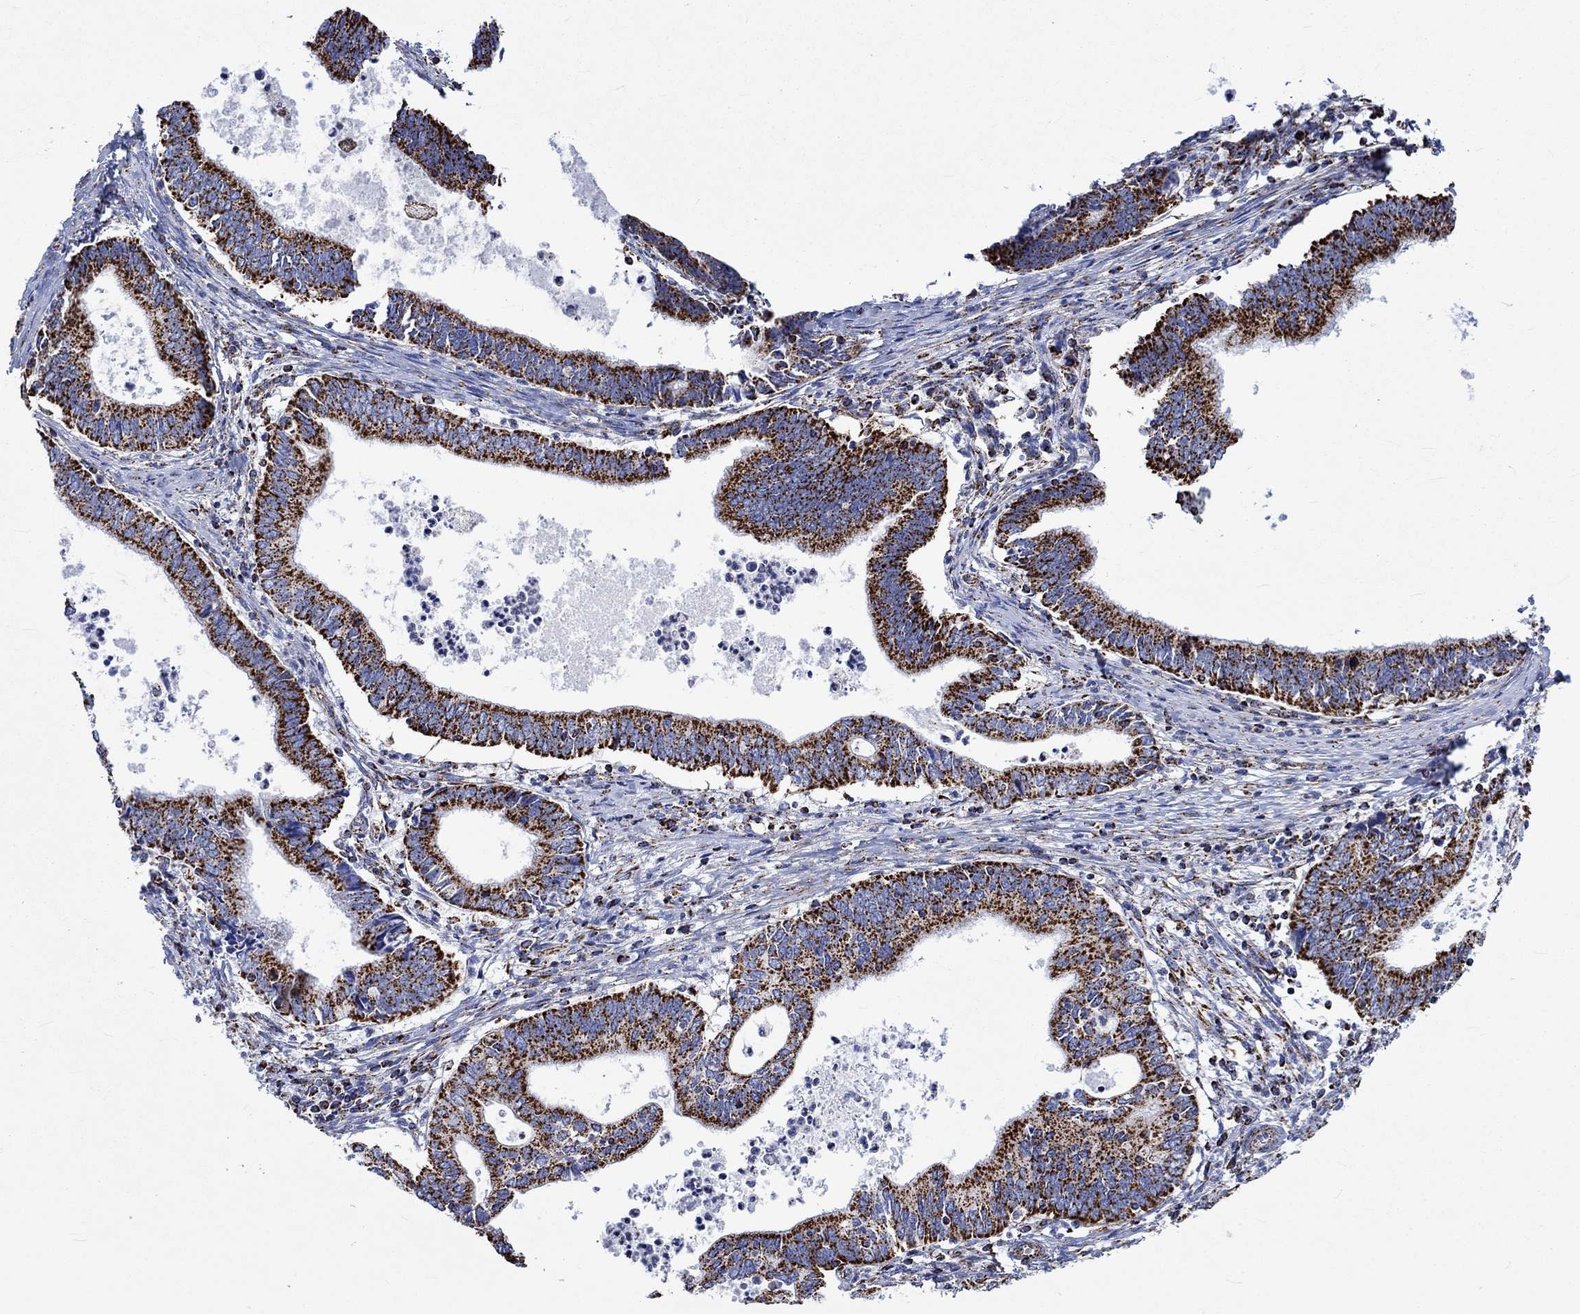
{"staining": {"intensity": "strong", "quantity": ">75%", "location": "cytoplasmic/membranous"}, "tissue": "cervical cancer", "cell_type": "Tumor cells", "image_type": "cancer", "snomed": [{"axis": "morphology", "description": "Adenocarcinoma, NOS"}, {"axis": "topography", "description": "Cervix"}], "caption": "IHC image of neoplastic tissue: cervical cancer stained using immunohistochemistry (IHC) exhibits high levels of strong protein expression localized specifically in the cytoplasmic/membranous of tumor cells, appearing as a cytoplasmic/membranous brown color.", "gene": "RCE1", "patient": {"sex": "female", "age": 42}}